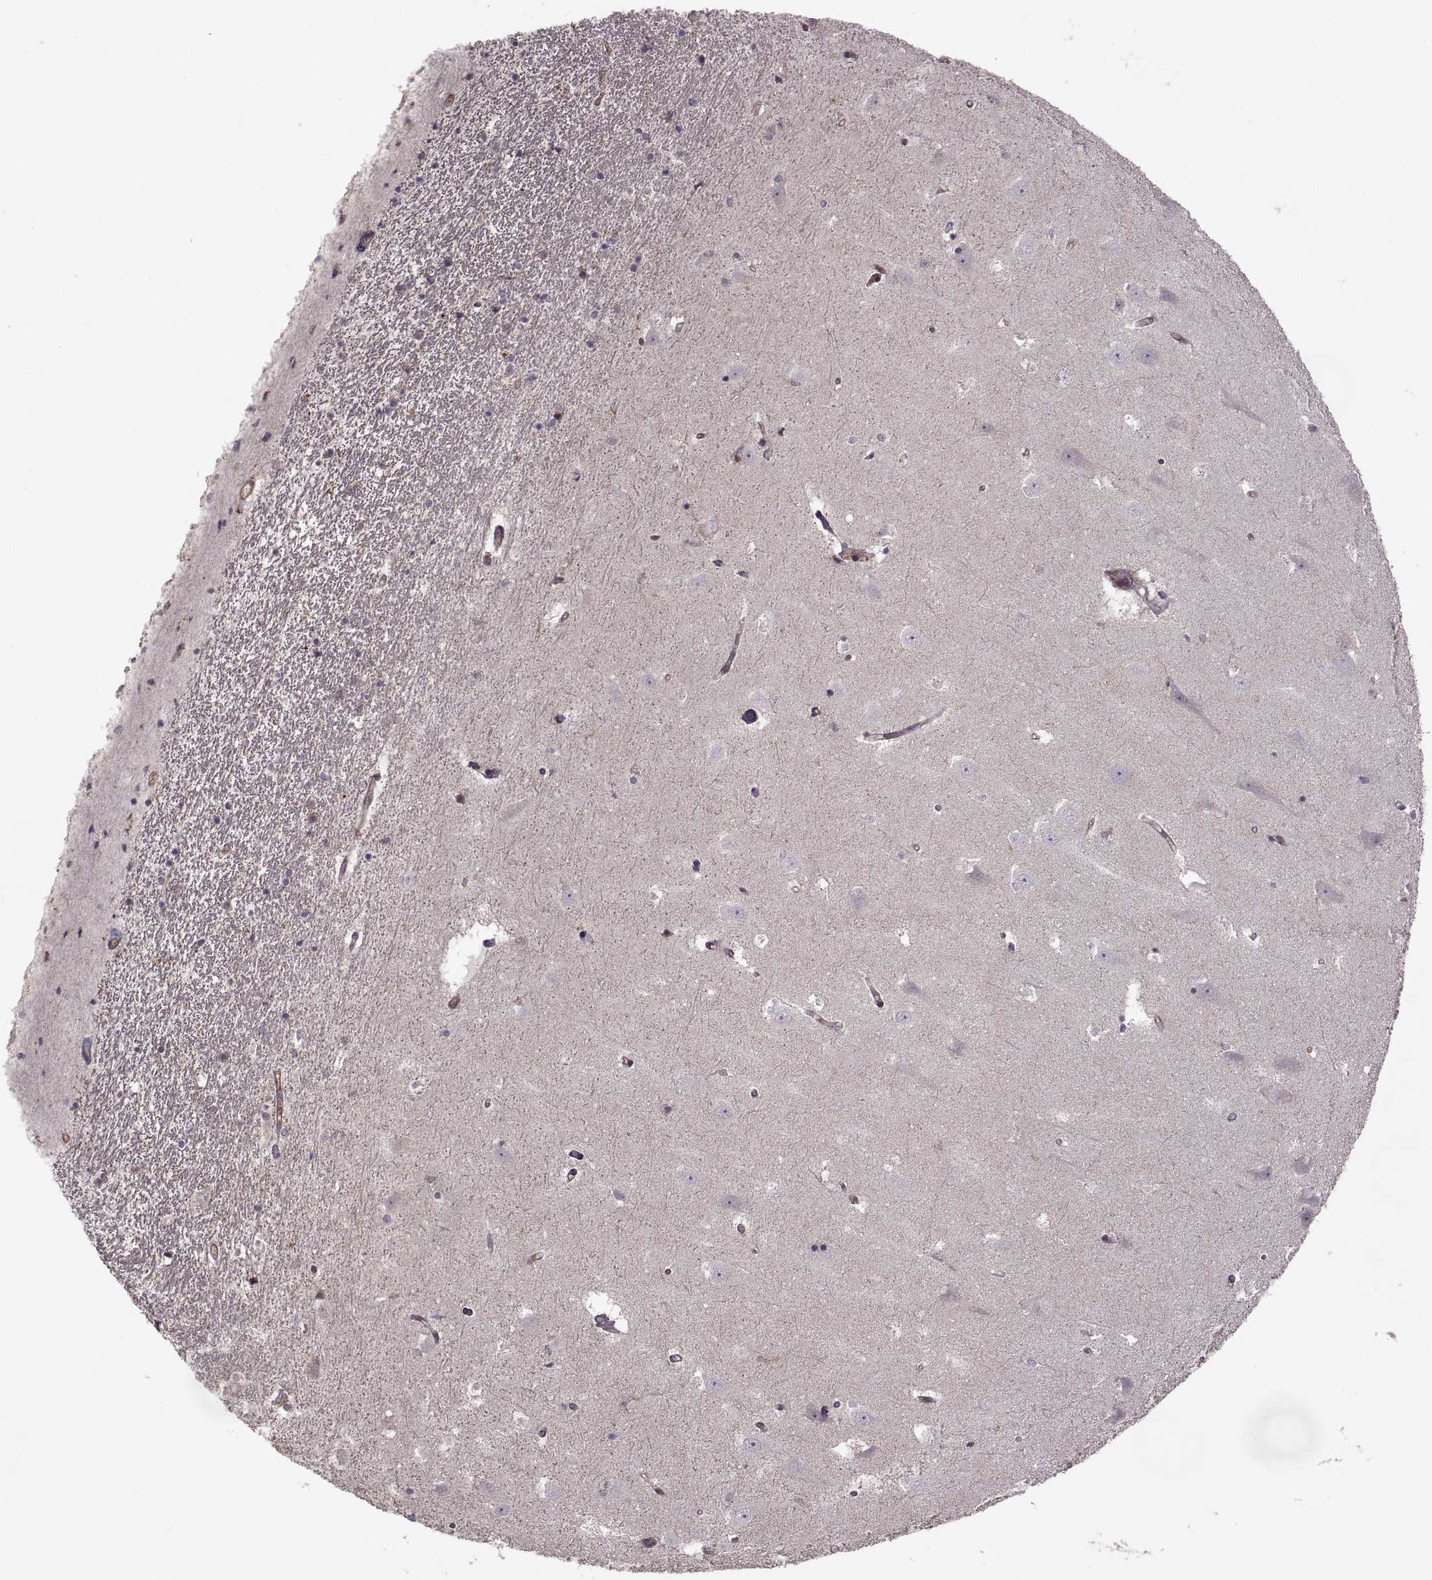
{"staining": {"intensity": "negative", "quantity": "none", "location": "none"}, "tissue": "hippocampus", "cell_type": "Glial cells", "image_type": "normal", "snomed": [{"axis": "morphology", "description": "Normal tissue, NOS"}, {"axis": "topography", "description": "Hippocampus"}], "caption": "This photomicrograph is of benign hippocampus stained with immunohistochemistry (IHC) to label a protein in brown with the nuclei are counter-stained blue. There is no expression in glial cells.", "gene": "PIERCE1", "patient": {"sex": "male", "age": 44}}